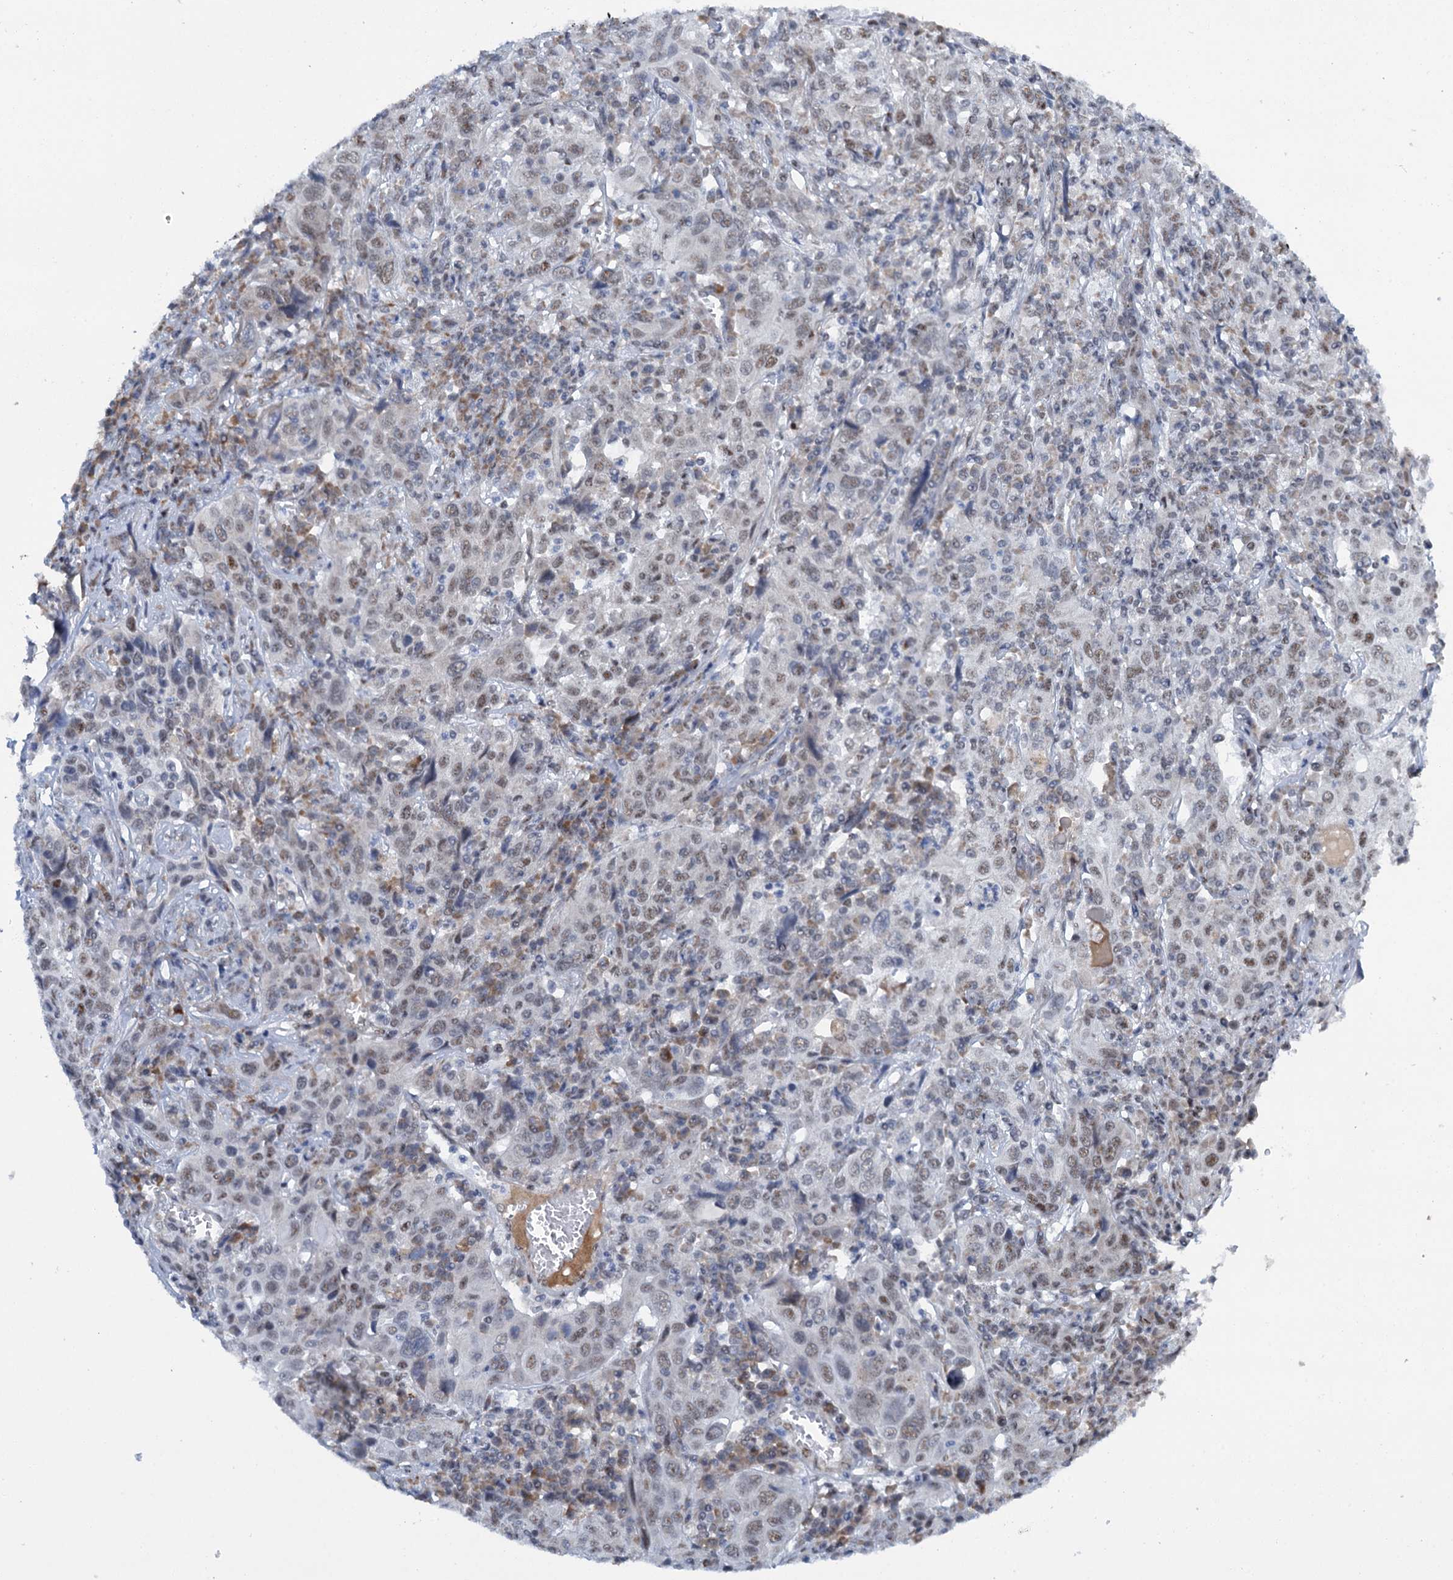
{"staining": {"intensity": "weak", "quantity": "25%-75%", "location": "nuclear"}, "tissue": "cervical cancer", "cell_type": "Tumor cells", "image_type": "cancer", "snomed": [{"axis": "morphology", "description": "Squamous cell carcinoma, NOS"}, {"axis": "topography", "description": "Cervix"}], "caption": "Immunohistochemical staining of human cervical squamous cell carcinoma reveals weak nuclear protein positivity in about 25%-75% of tumor cells.", "gene": "SREK1", "patient": {"sex": "female", "age": 46}}